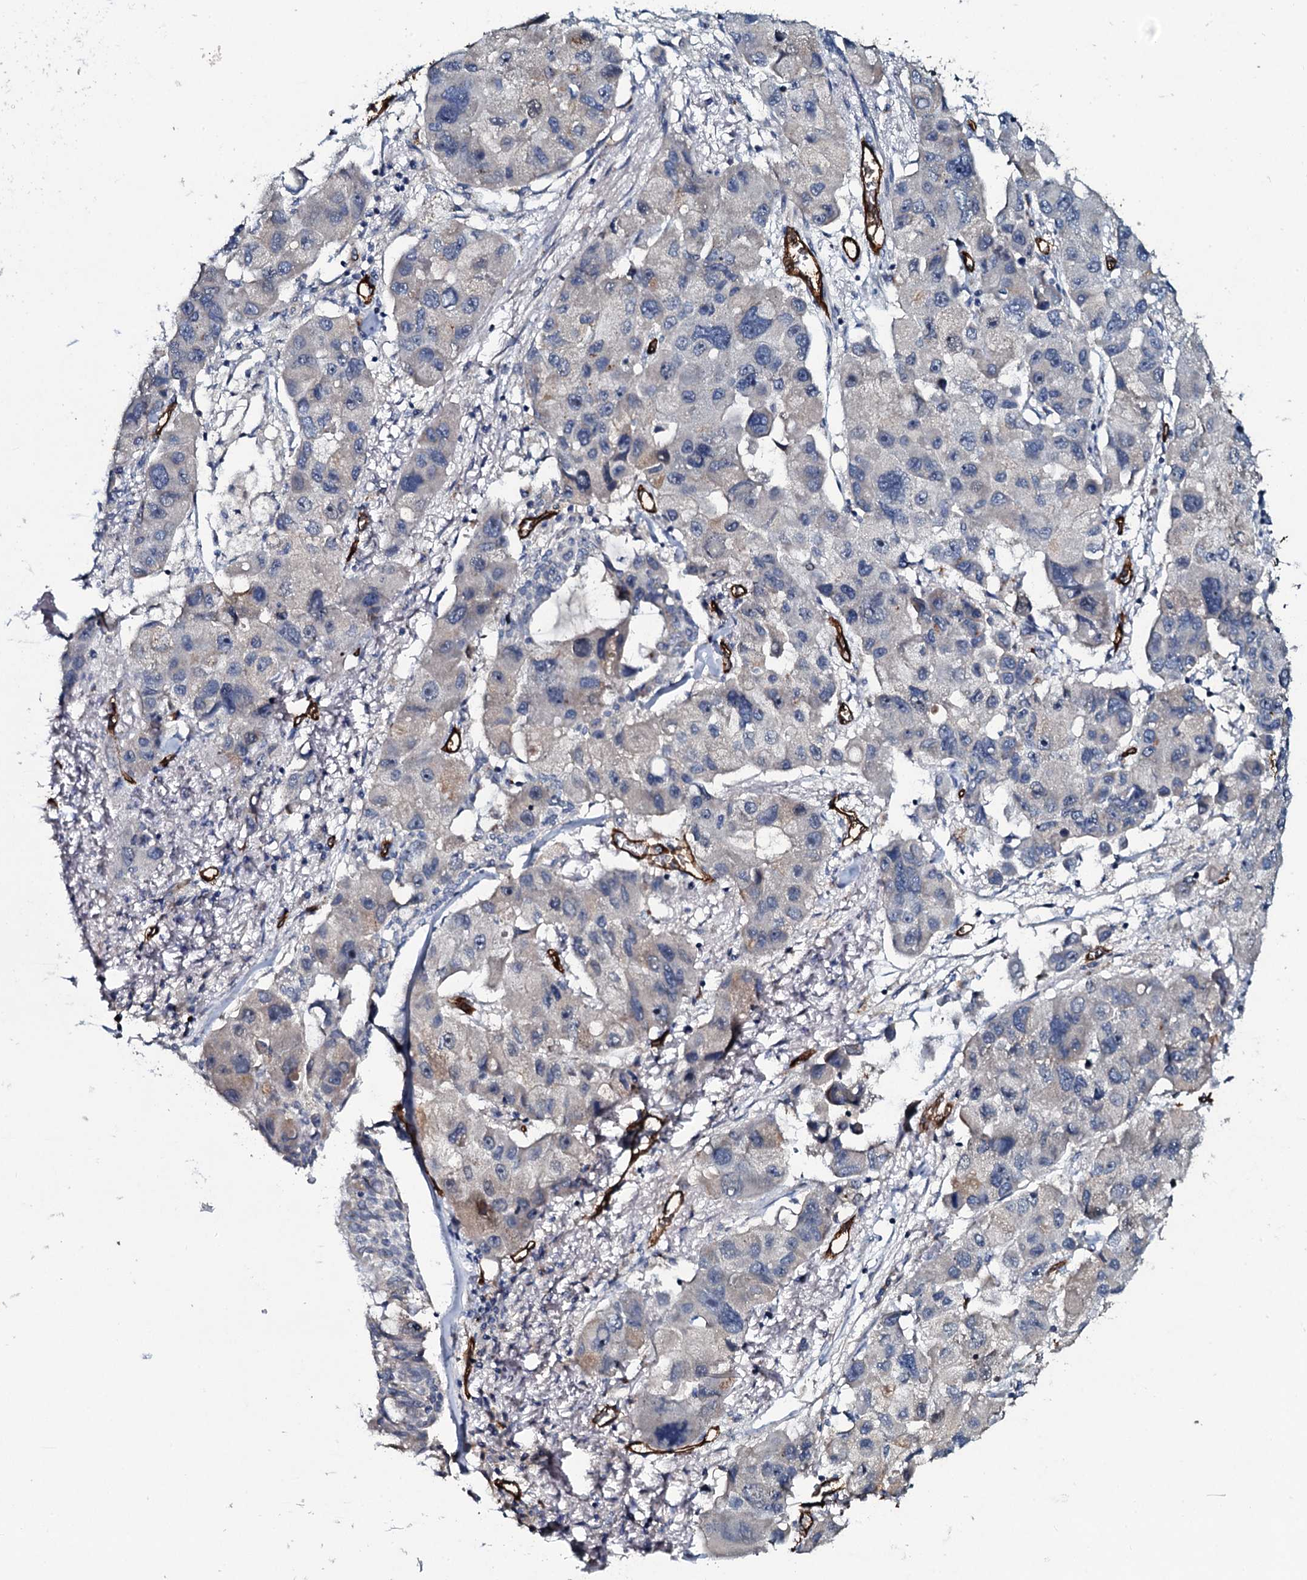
{"staining": {"intensity": "negative", "quantity": "none", "location": "none"}, "tissue": "lung cancer", "cell_type": "Tumor cells", "image_type": "cancer", "snomed": [{"axis": "morphology", "description": "Adenocarcinoma, NOS"}, {"axis": "topography", "description": "Lung"}], "caption": "Micrograph shows no significant protein positivity in tumor cells of lung adenocarcinoma.", "gene": "CLEC14A", "patient": {"sex": "female", "age": 54}}